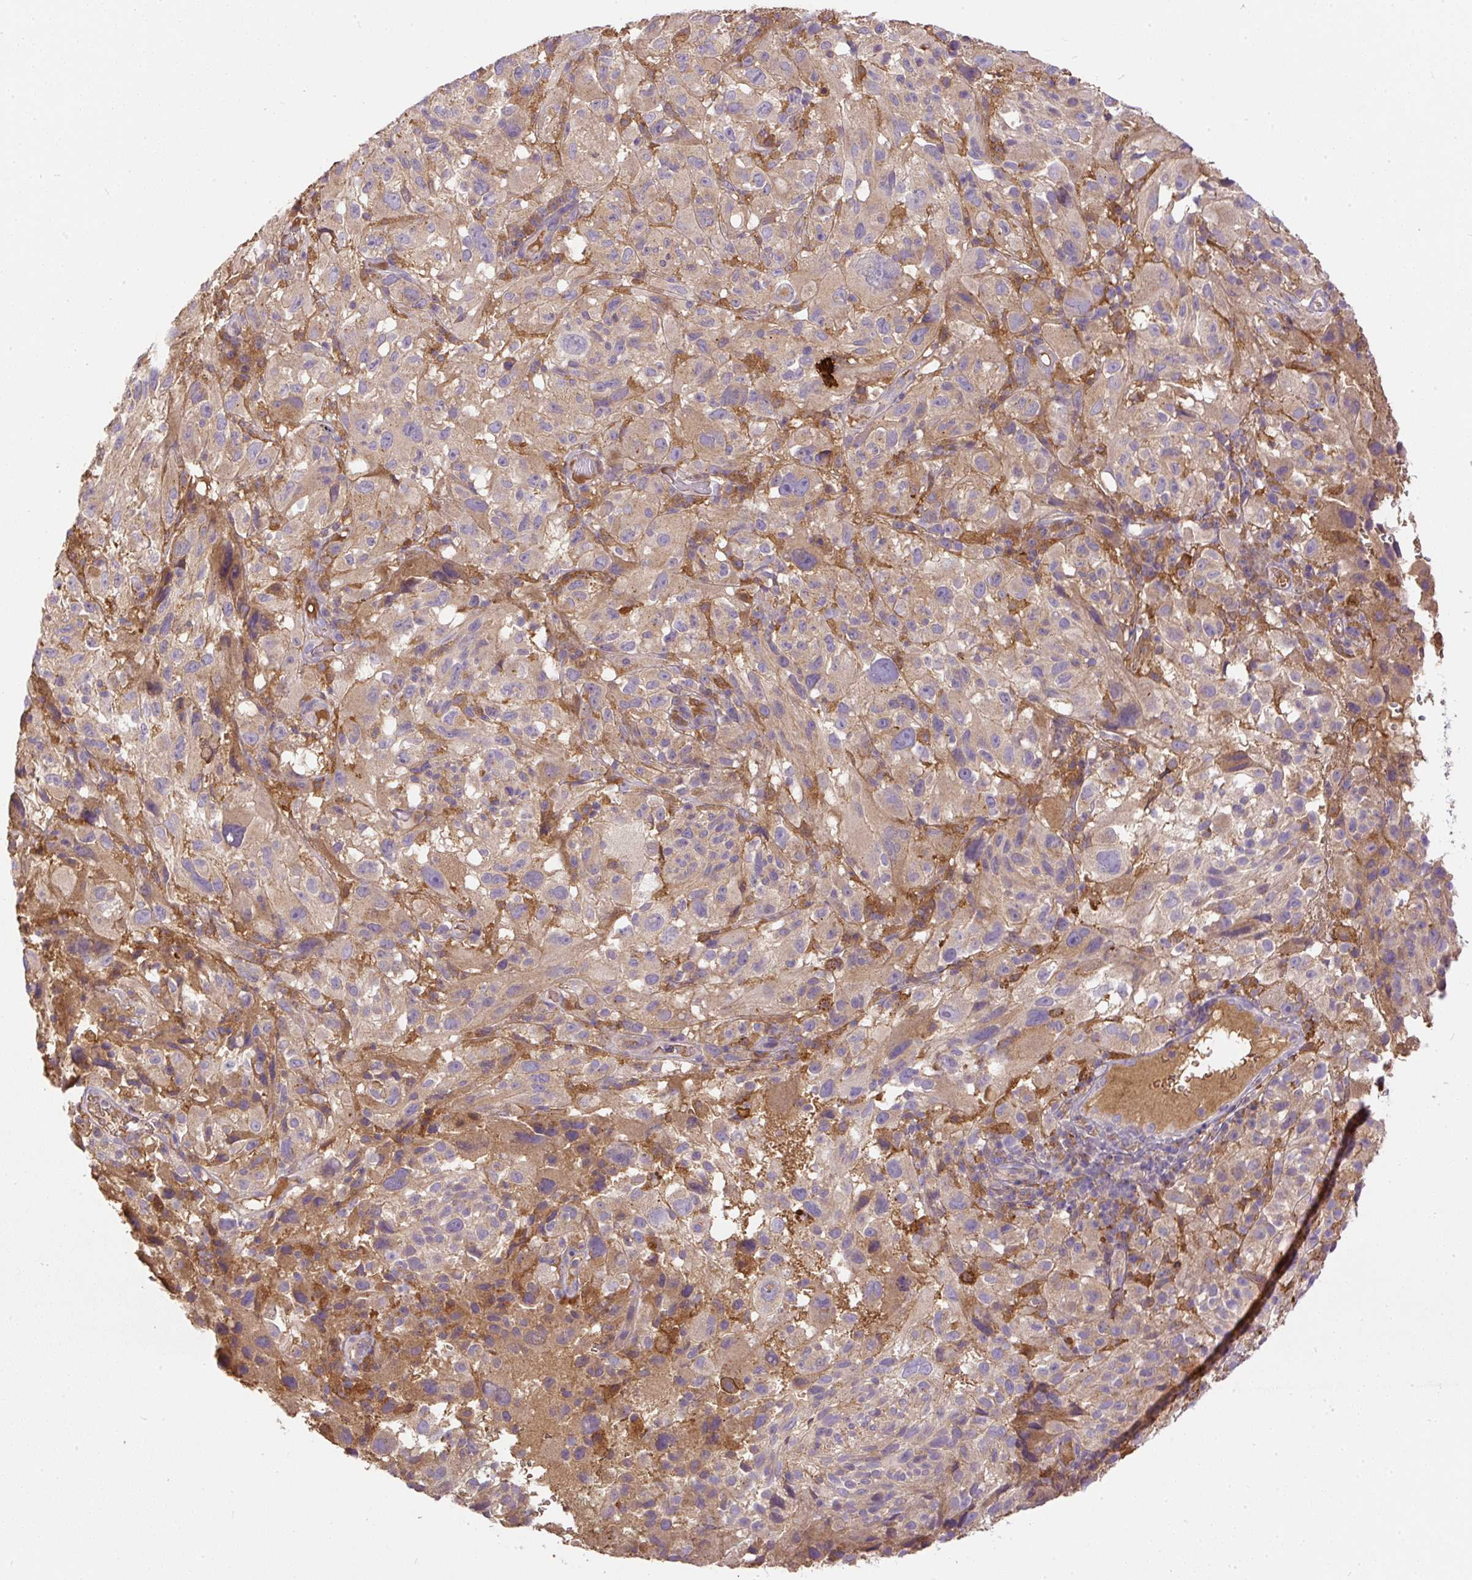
{"staining": {"intensity": "weak", "quantity": ">75%", "location": "cytoplasmic/membranous"}, "tissue": "melanoma", "cell_type": "Tumor cells", "image_type": "cancer", "snomed": [{"axis": "morphology", "description": "Malignant melanoma, NOS"}, {"axis": "topography", "description": "Skin"}], "caption": "The micrograph displays staining of melanoma, revealing weak cytoplasmic/membranous protein staining (brown color) within tumor cells.", "gene": "DAPK1", "patient": {"sex": "female", "age": 71}}